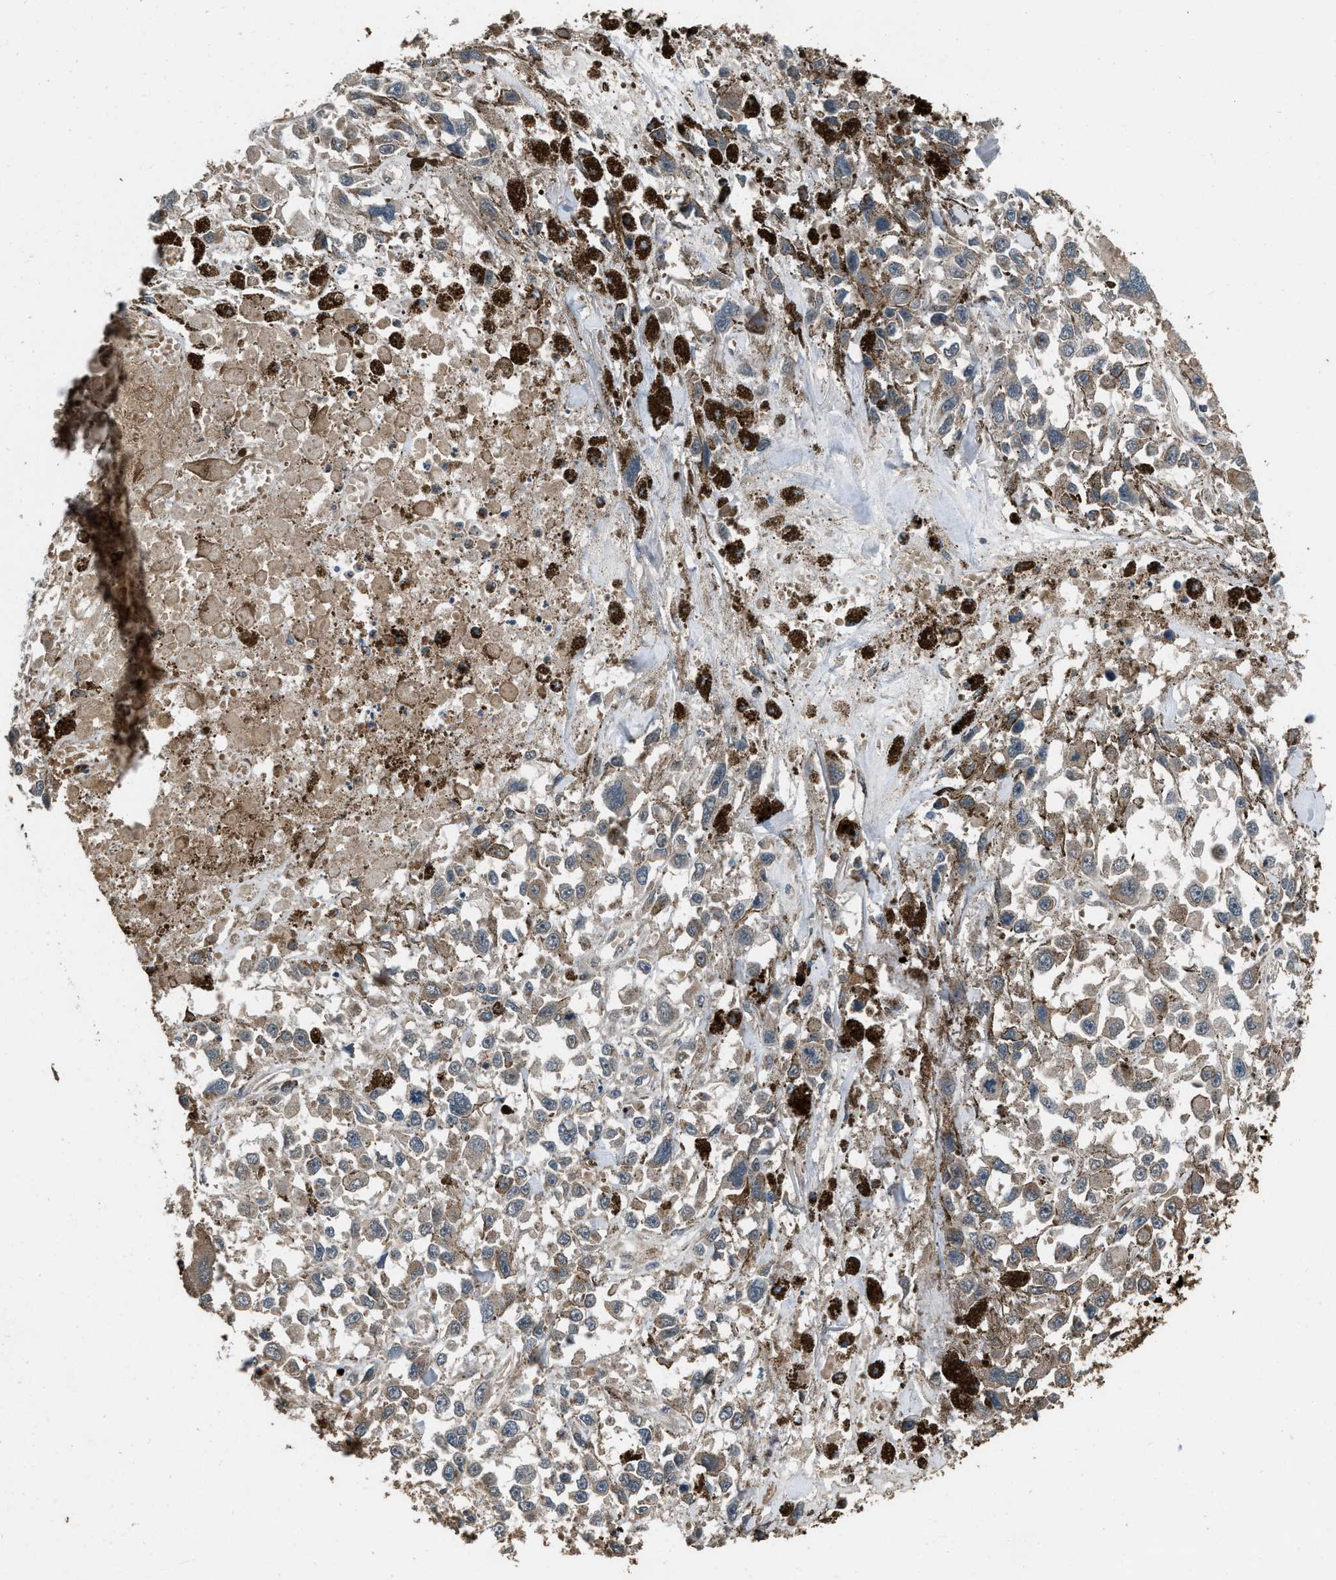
{"staining": {"intensity": "weak", "quantity": ">75%", "location": "cytoplasmic/membranous"}, "tissue": "melanoma", "cell_type": "Tumor cells", "image_type": "cancer", "snomed": [{"axis": "morphology", "description": "Malignant melanoma, Metastatic site"}, {"axis": "topography", "description": "Lymph node"}], "caption": "Melanoma stained for a protein (brown) exhibits weak cytoplasmic/membranous positive expression in about >75% of tumor cells.", "gene": "IRAK4", "patient": {"sex": "male", "age": 59}}